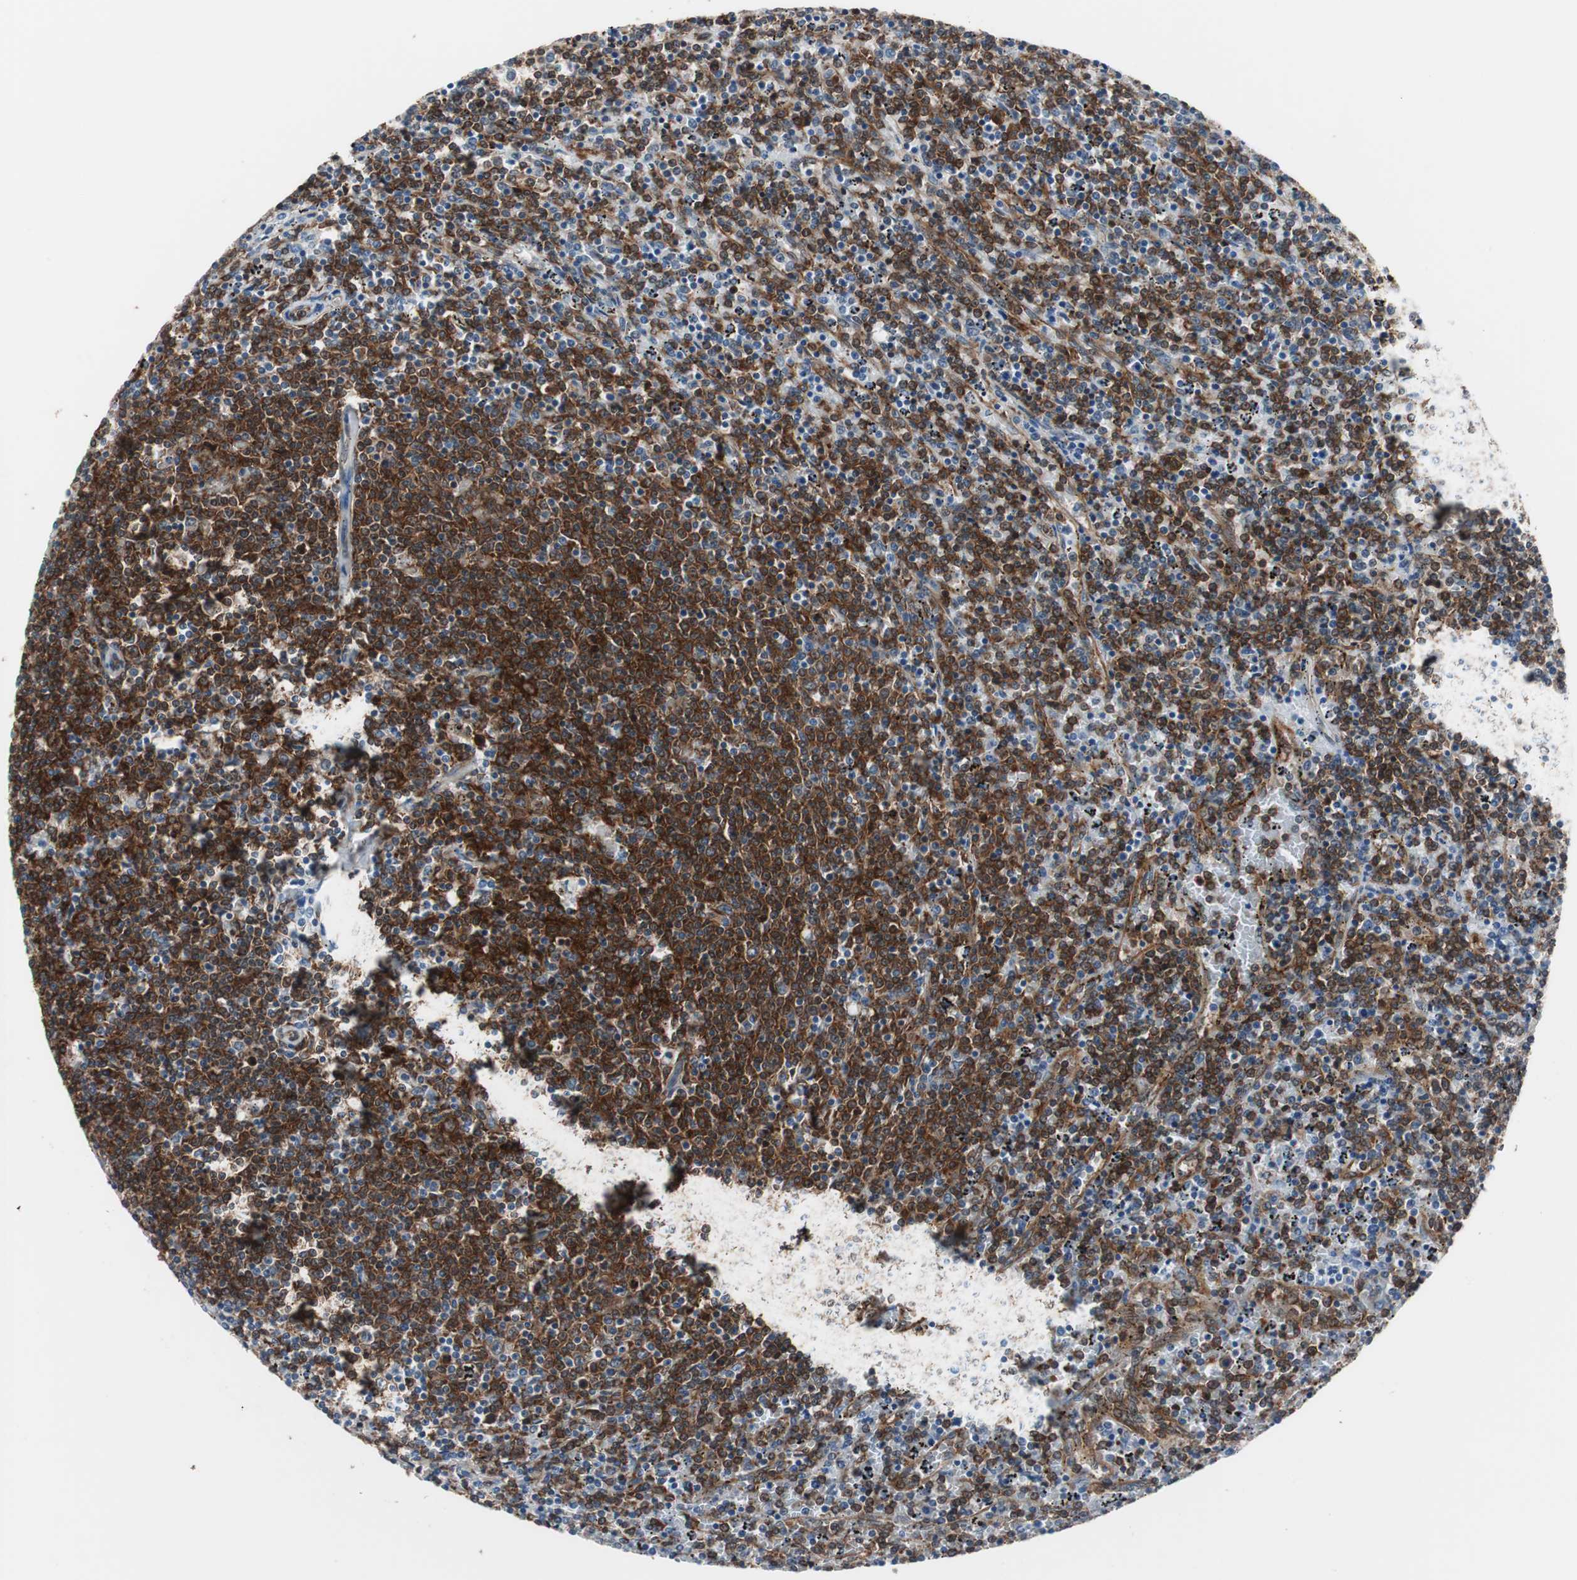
{"staining": {"intensity": "strong", "quantity": ">75%", "location": "cytoplasmic/membranous"}, "tissue": "lymphoma", "cell_type": "Tumor cells", "image_type": "cancer", "snomed": [{"axis": "morphology", "description": "Malignant lymphoma, non-Hodgkin's type, Low grade"}, {"axis": "topography", "description": "Spleen"}], "caption": "Lymphoma stained for a protein exhibits strong cytoplasmic/membranous positivity in tumor cells. (DAB (3,3'-diaminobenzidine) IHC, brown staining for protein, blue staining for nuclei).", "gene": "SWAP70", "patient": {"sex": "female", "age": 50}}